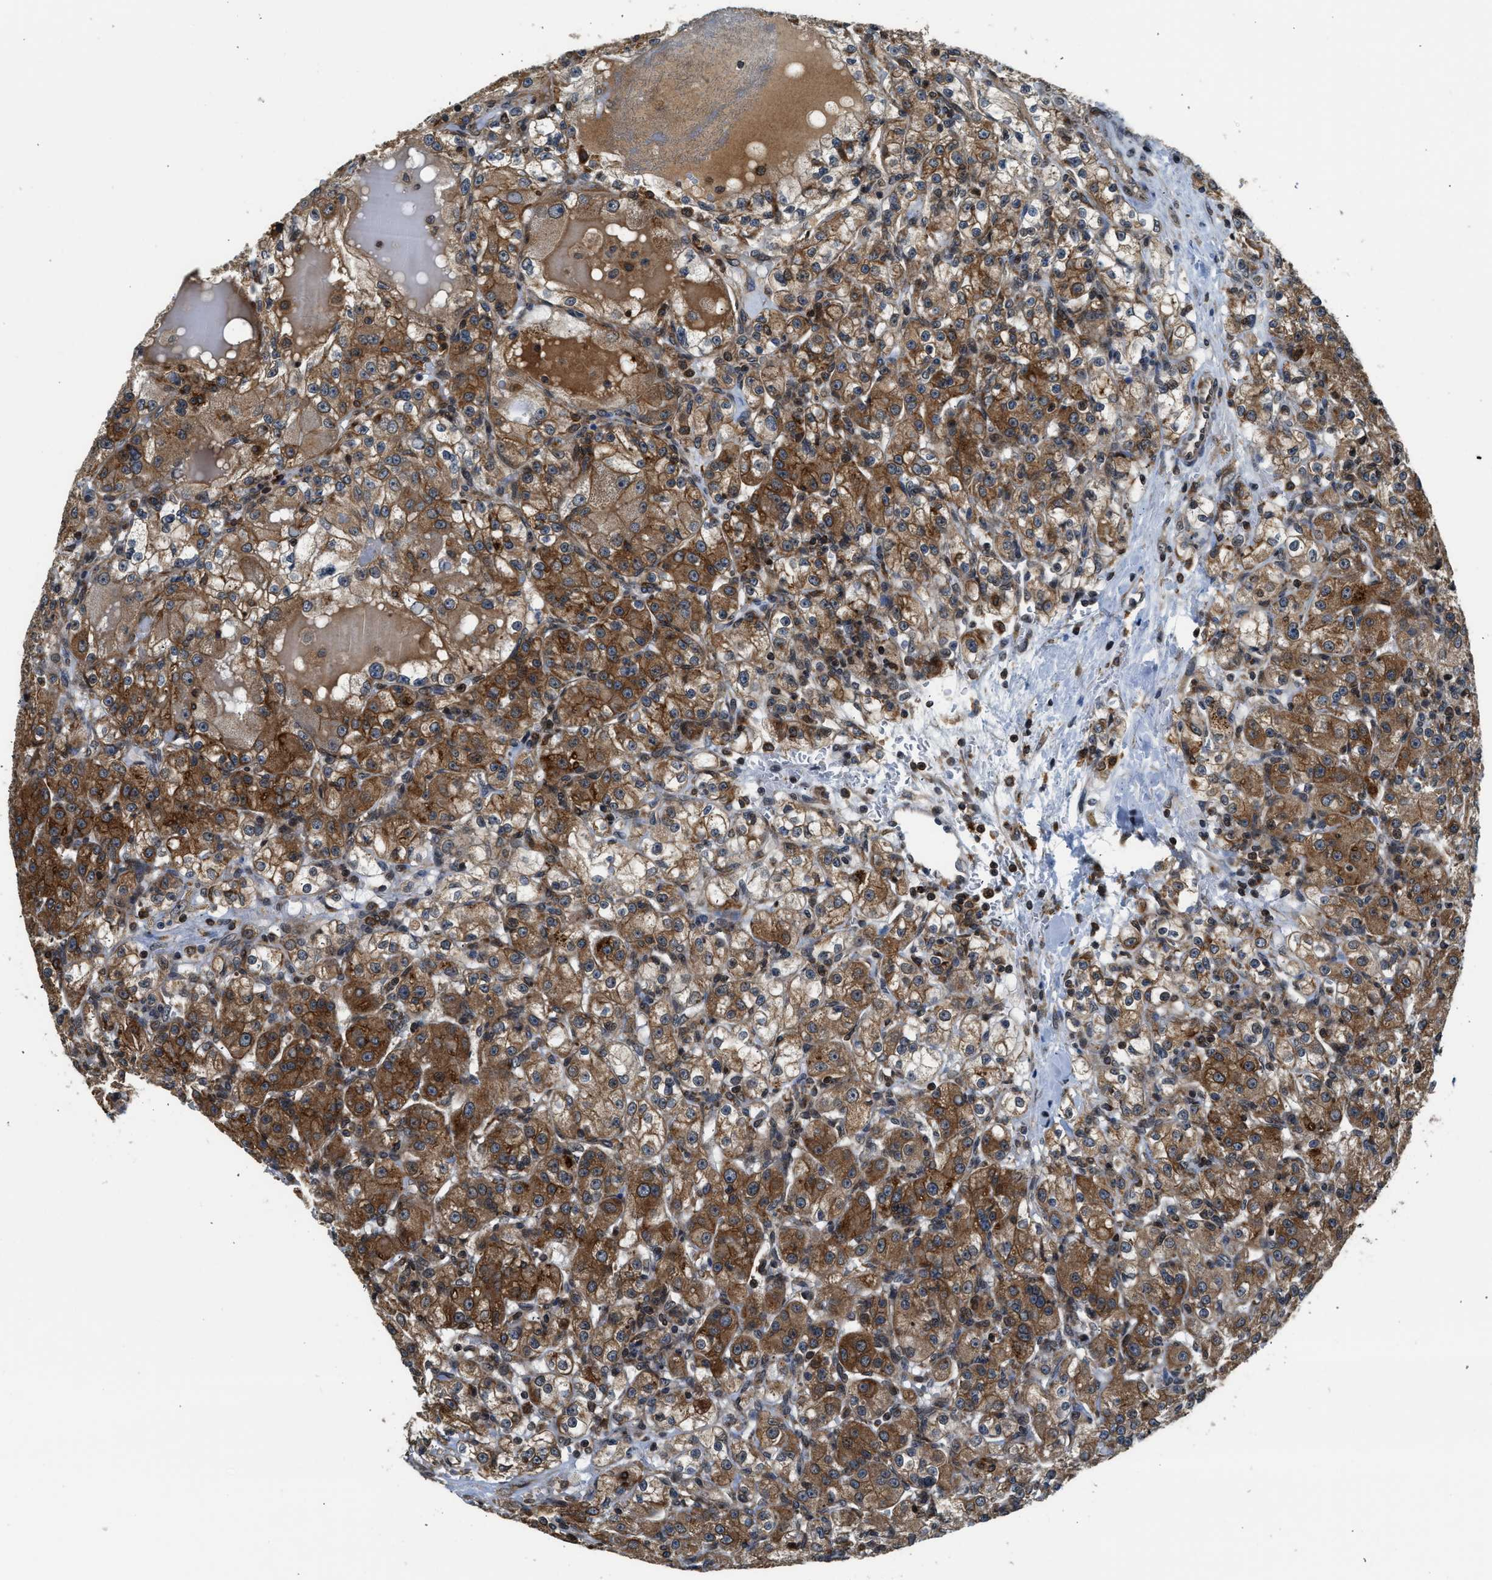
{"staining": {"intensity": "strong", "quantity": ">75%", "location": "cytoplasmic/membranous"}, "tissue": "renal cancer", "cell_type": "Tumor cells", "image_type": "cancer", "snomed": [{"axis": "morphology", "description": "Normal tissue, NOS"}, {"axis": "morphology", "description": "Adenocarcinoma, NOS"}, {"axis": "topography", "description": "Kidney"}], "caption": "Immunohistochemical staining of renal cancer exhibits strong cytoplasmic/membranous protein staining in about >75% of tumor cells.", "gene": "RETREG3", "patient": {"sex": "male", "age": 61}}